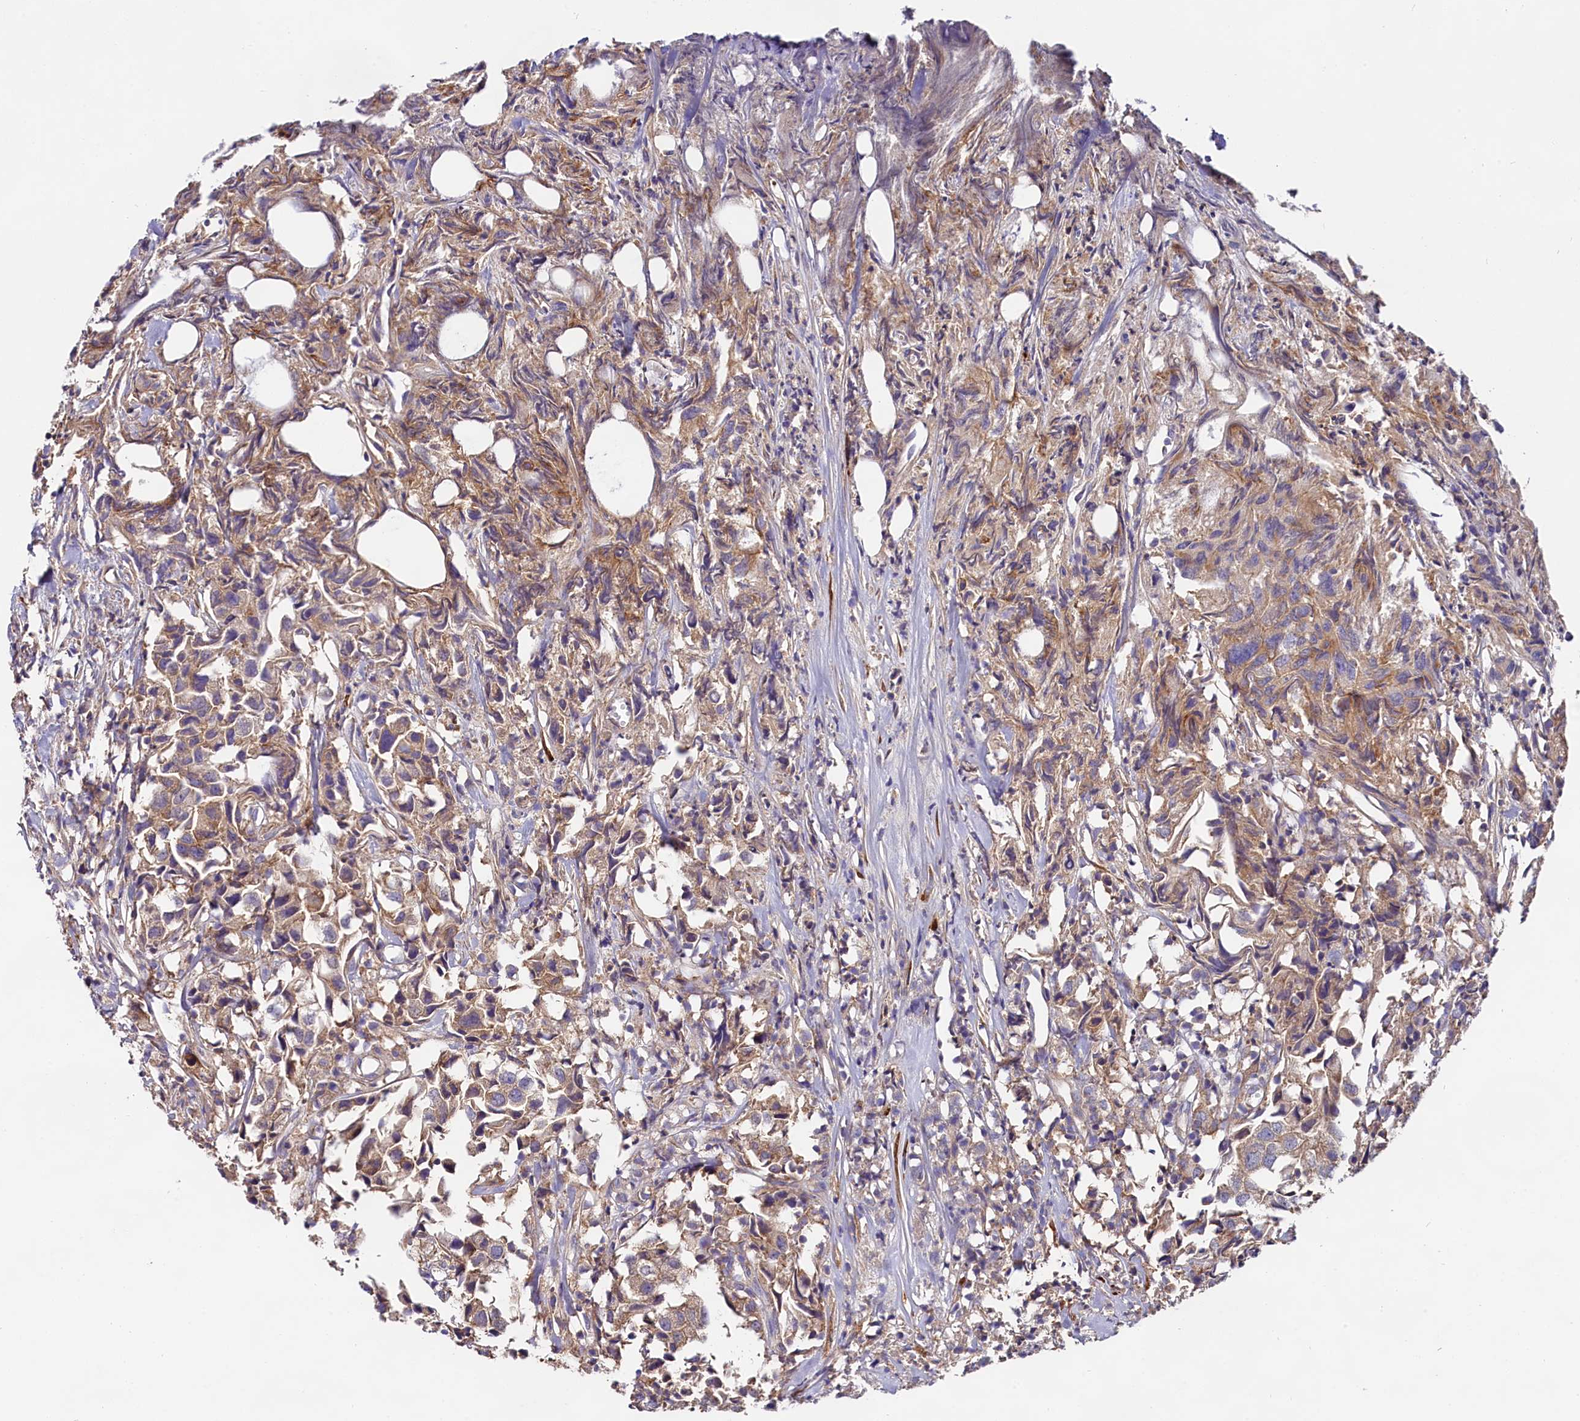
{"staining": {"intensity": "moderate", "quantity": ">75%", "location": "cytoplasmic/membranous"}, "tissue": "urothelial cancer", "cell_type": "Tumor cells", "image_type": "cancer", "snomed": [{"axis": "morphology", "description": "Urothelial carcinoma, High grade"}, {"axis": "topography", "description": "Urinary bladder"}], "caption": "Immunohistochemical staining of human high-grade urothelial carcinoma displays medium levels of moderate cytoplasmic/membranous protein expression in approximately >75% of tumor cells.", "gene": "OAS3", "patient": {"sex": "female", "age": 75}}